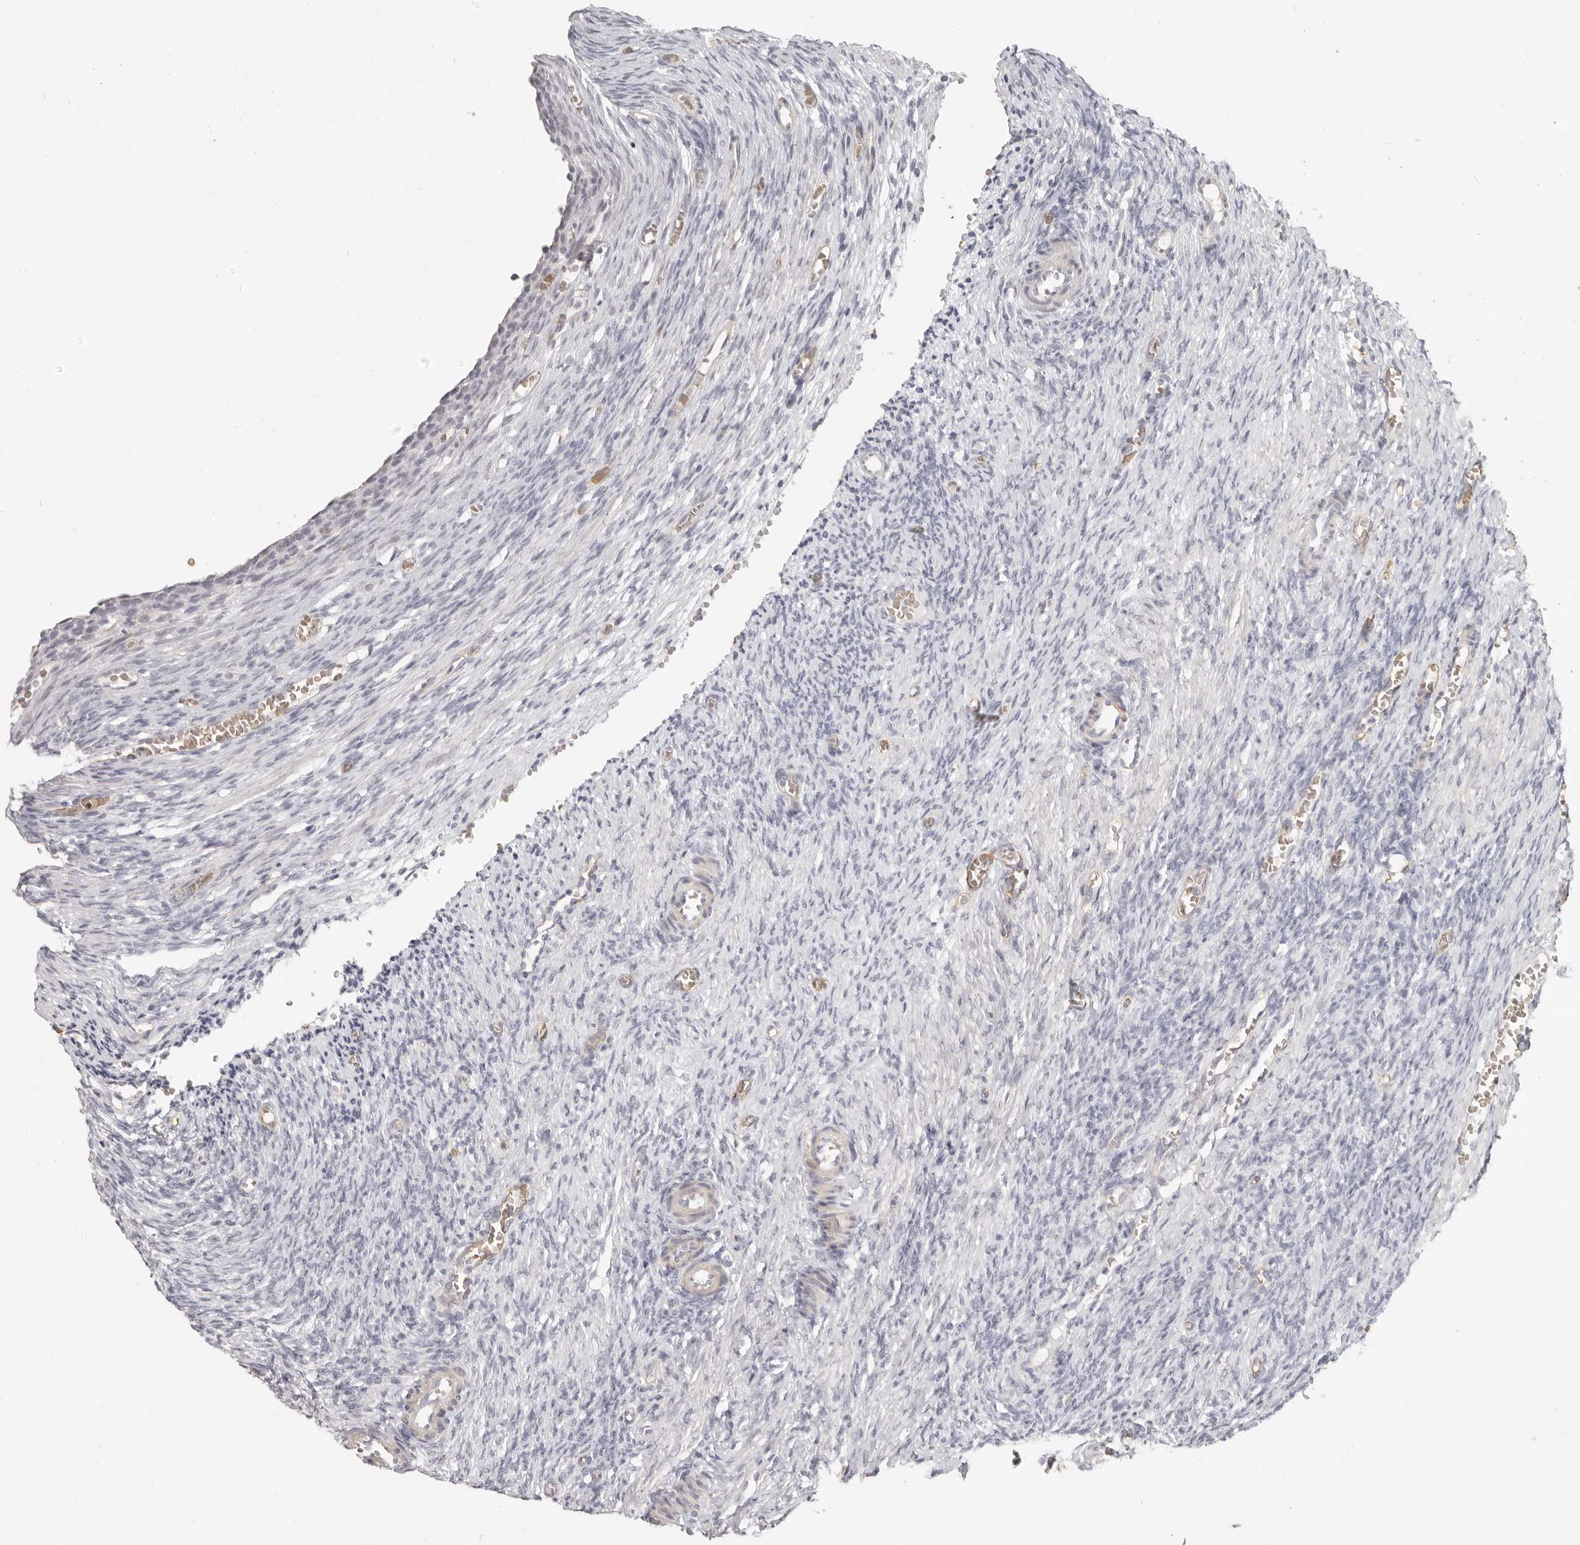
{"staining": {"intensity": "negative", "quantity": "none", "location": "none"}, "tissue": "ovary", "cell_type": "Follicle cells", "image_type": "normal", "snomed": [{"axis": "morphology", "description": "Normal tissue, NOS"}, {"axis": "topography", "description": "Ovary"}], "caption": "The micrograph shows no staining of follicle cells in normal ovary. (DAB (3,3'-diaminobenzidine) IHC visualized using brightfield microscopy, high magnification).", "gene": "NIBAN1", "patient": {"sex": "female", "age": 27}}